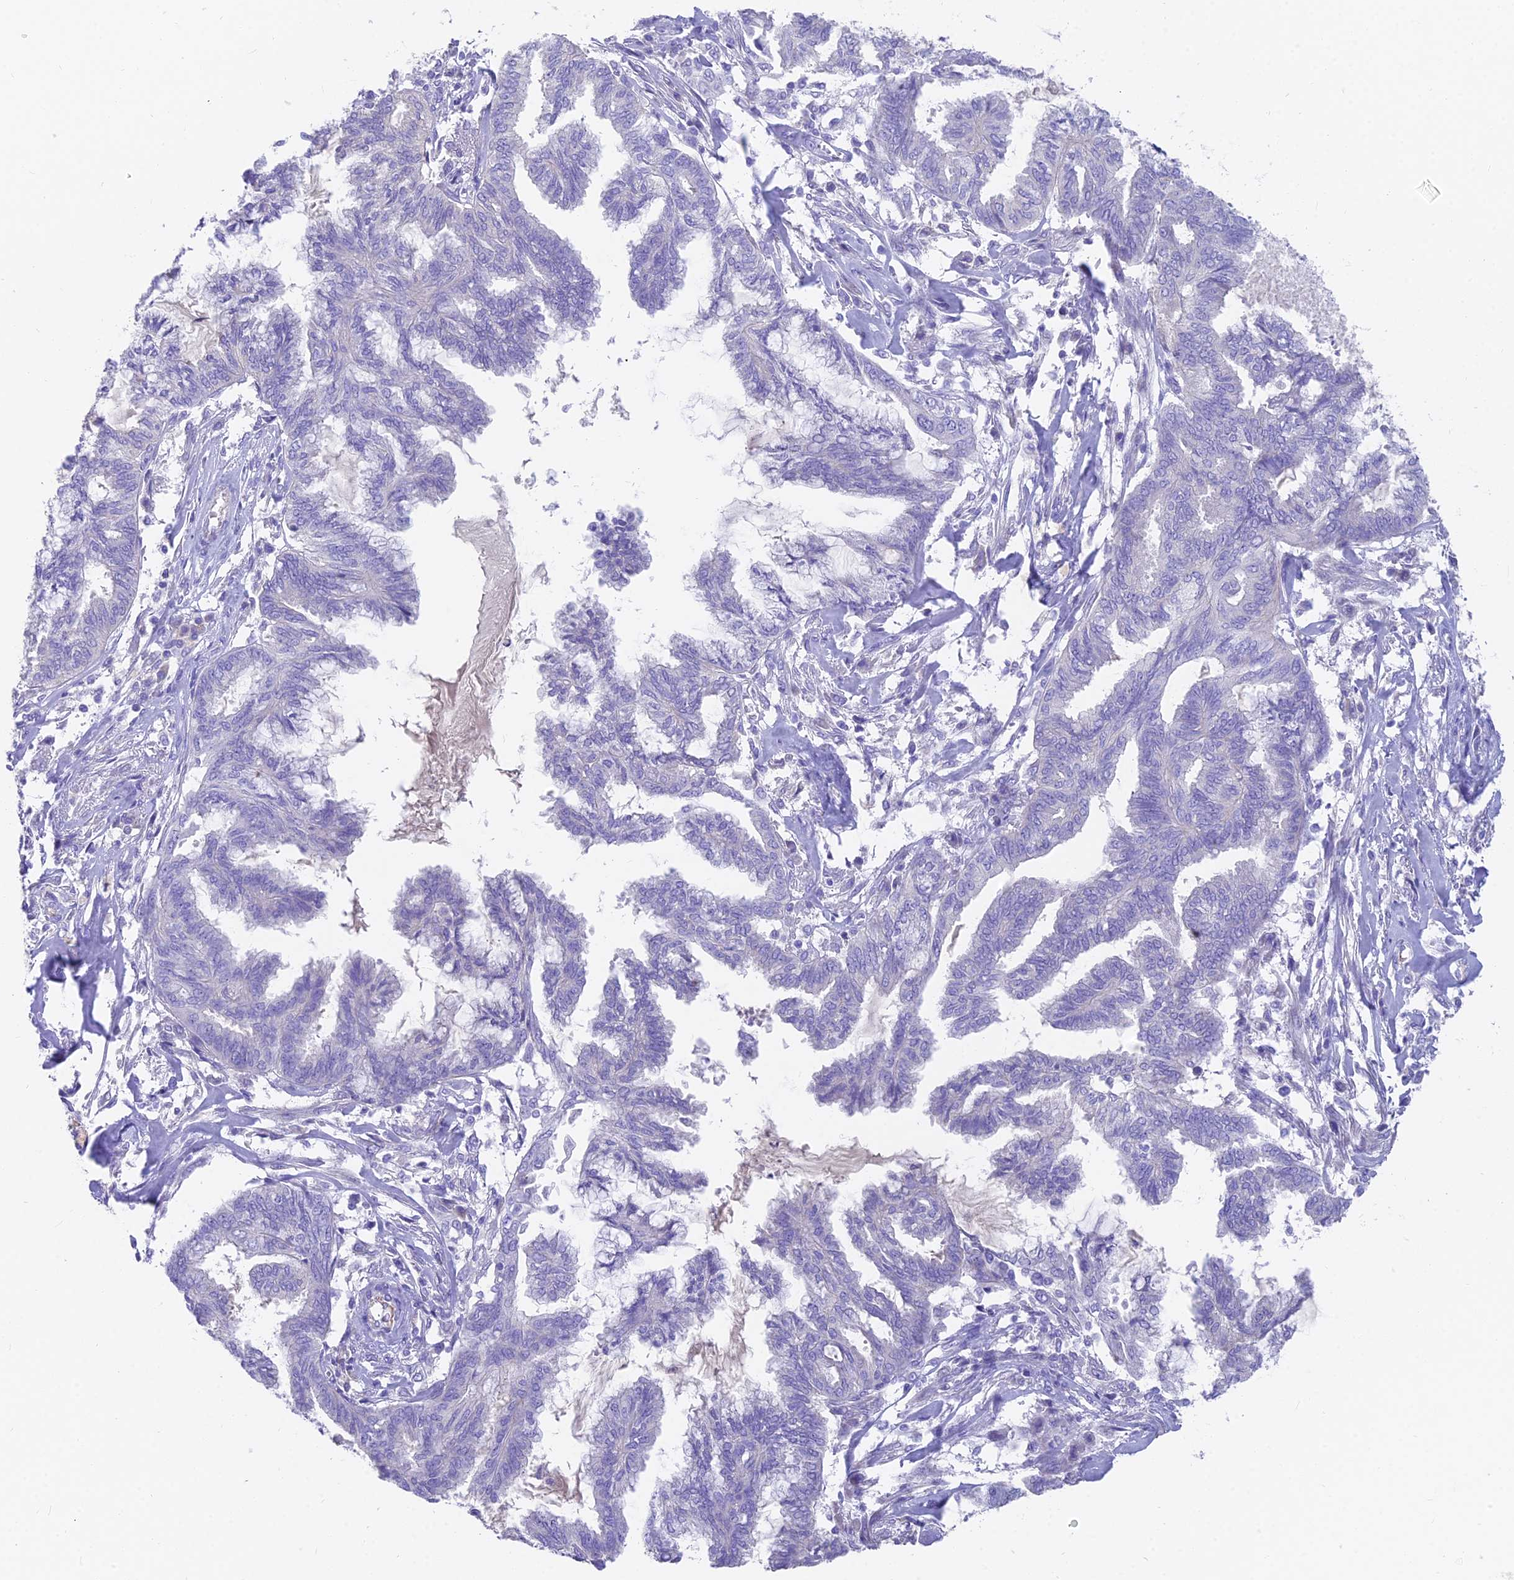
{"staining": {"intensity": "negative", "quantity": "none", "location": "none"}, "tissue": "endometrial cancer", "cell_type": "Tumor cells", "image_type": "cancer", "snomed": [{"axis": "morphology", "description": "Adenocarcinoma, NOS"}, {"axis": "topography", "description": "Endometrium"}], "caption": "Human endometrial cancer stained for a protein using IHC displays no staining in tumor cells.", "gene": "FAM168B", "patient": {"sex": "female", "age": 86}}